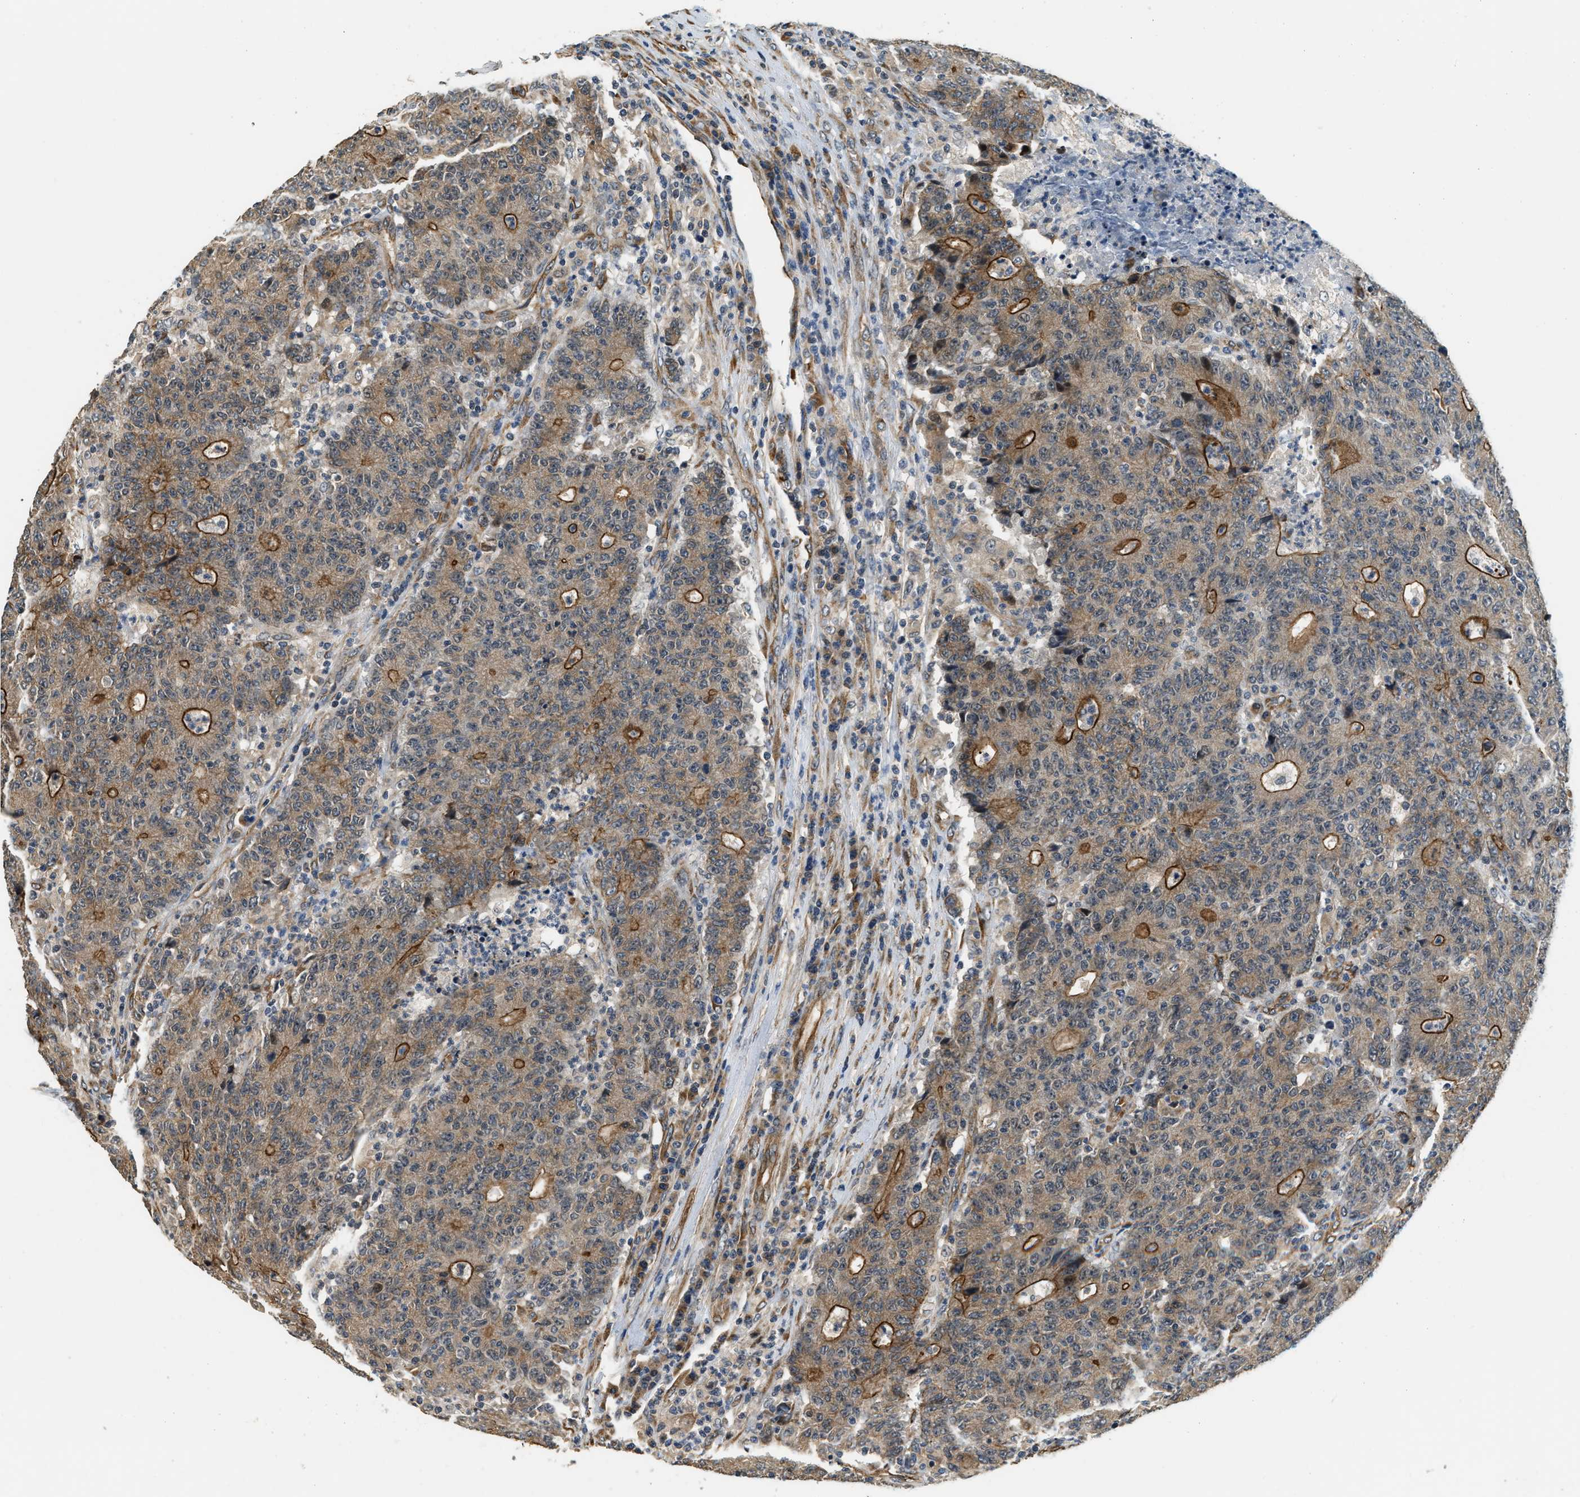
{"staining": {"intensity": "moderate", "quantity": ">75%", "location": "cytoplasmic/membranous"}, "tissue": "colorectal cancer", "cell_type": "Tumor cells", "image_type": "cancer", "snomed": [{"axis": "morphology", "description": "Normal tissue, NOS"}, {"axis": "morphology", "description": "Adenocarcinoma, NOS"}, {"axis": "topography", "description": "Colon"}], "caption": "Immunohistochemical staining of colorectal cancer (adenocarcinoma) displays medium levels of moderate cytoplasmic/membranous protein positivity in approximately >75% of tumor cells.", "gene": "ALOX12", "patient": {"sex": "female", "age": 75}}